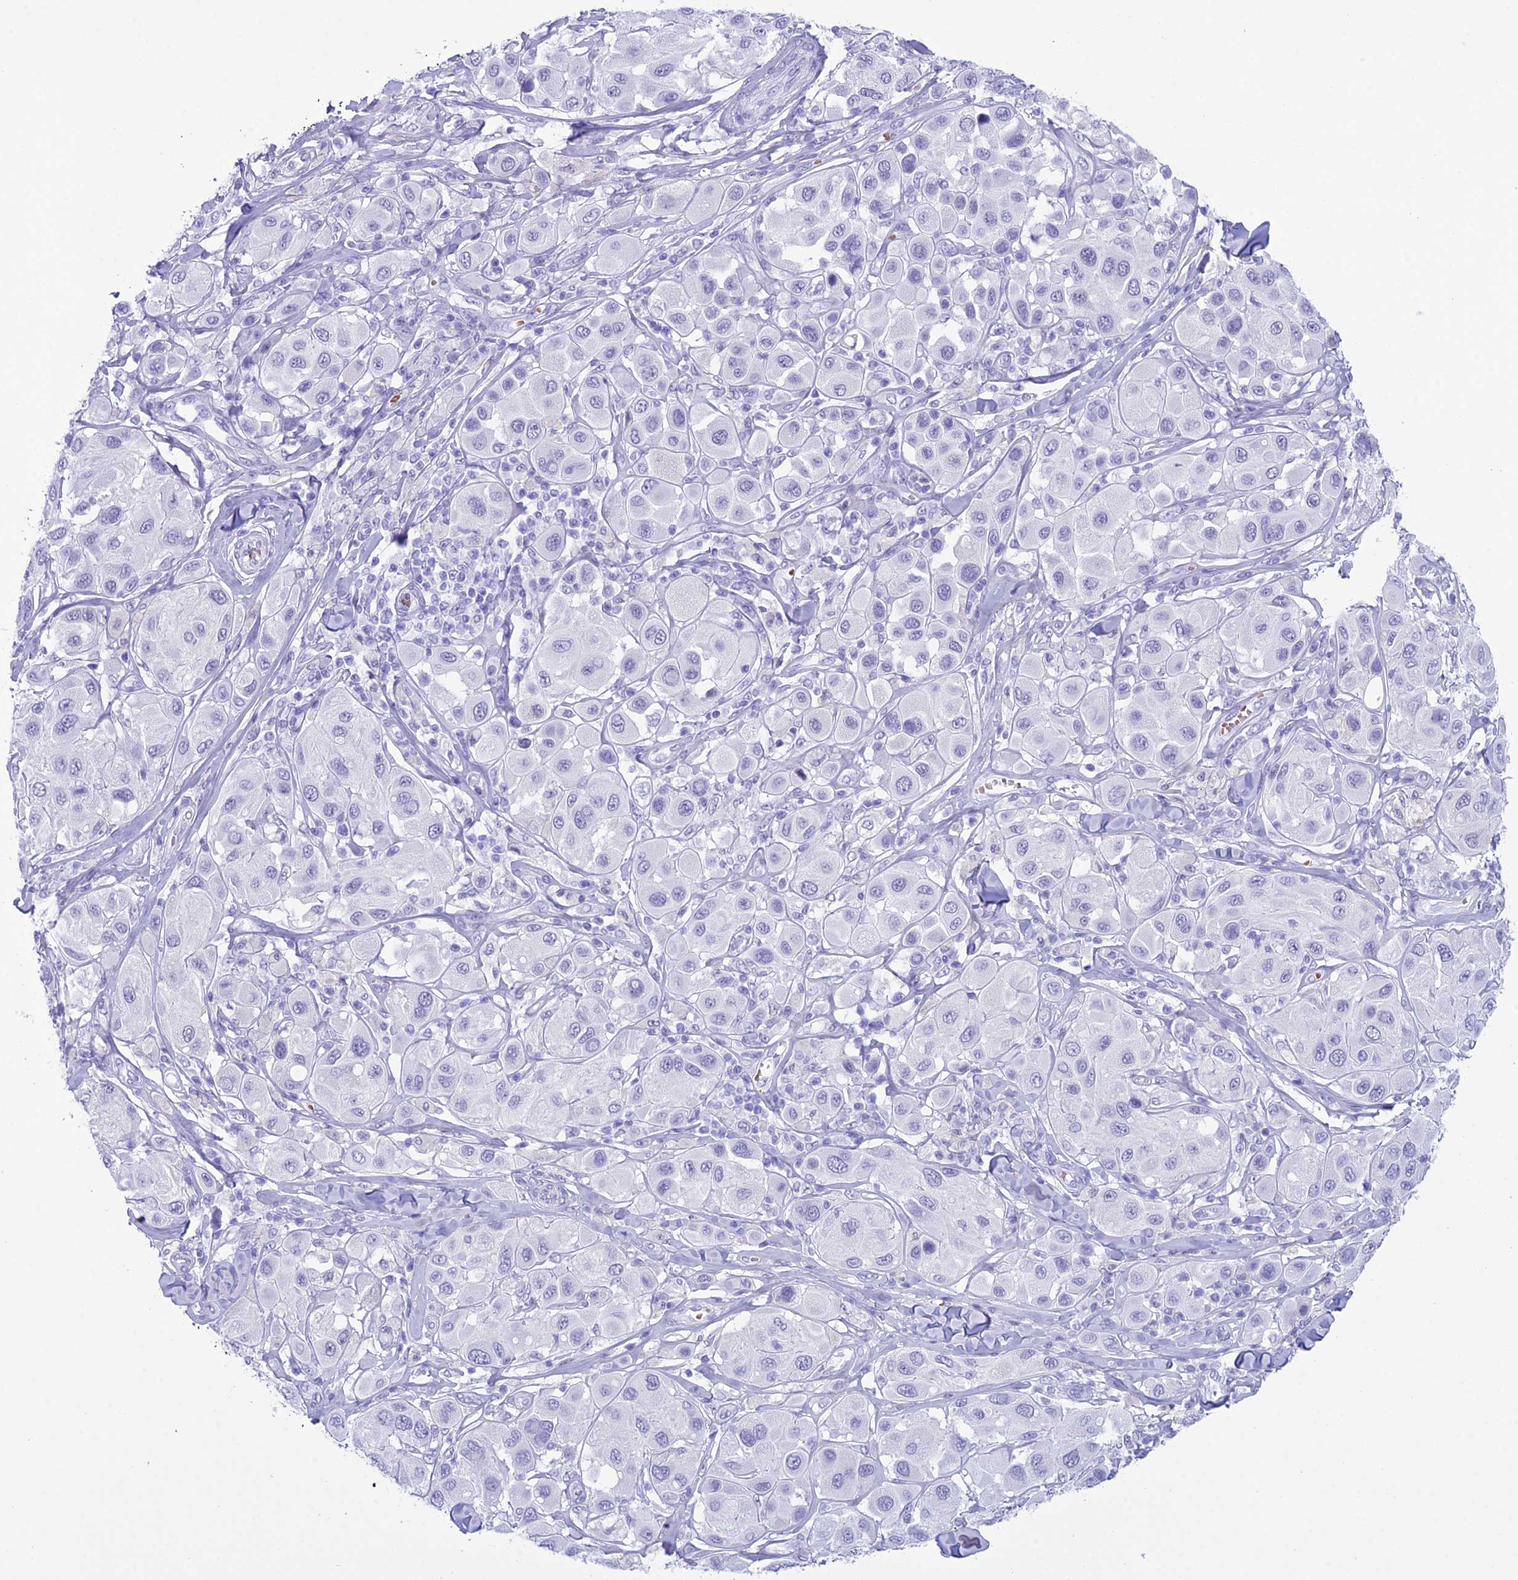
{"staining": {"intensity": "negative", "quantity": "none", "location": "none"}, "tissue": "melanoma", "cell_type": "Tumor cells", "image_type": "cancer", "snomed": [{"axis": "morphology", "description": "Malignant melanoma, Metastatic site"}, {"axis": "topography", "description": "Skin"}], "caption": "There is no significant staining in tumor cells of melanoma.", "gene": "RNPS1", "patient": {"sex": "male", "age": 41}}